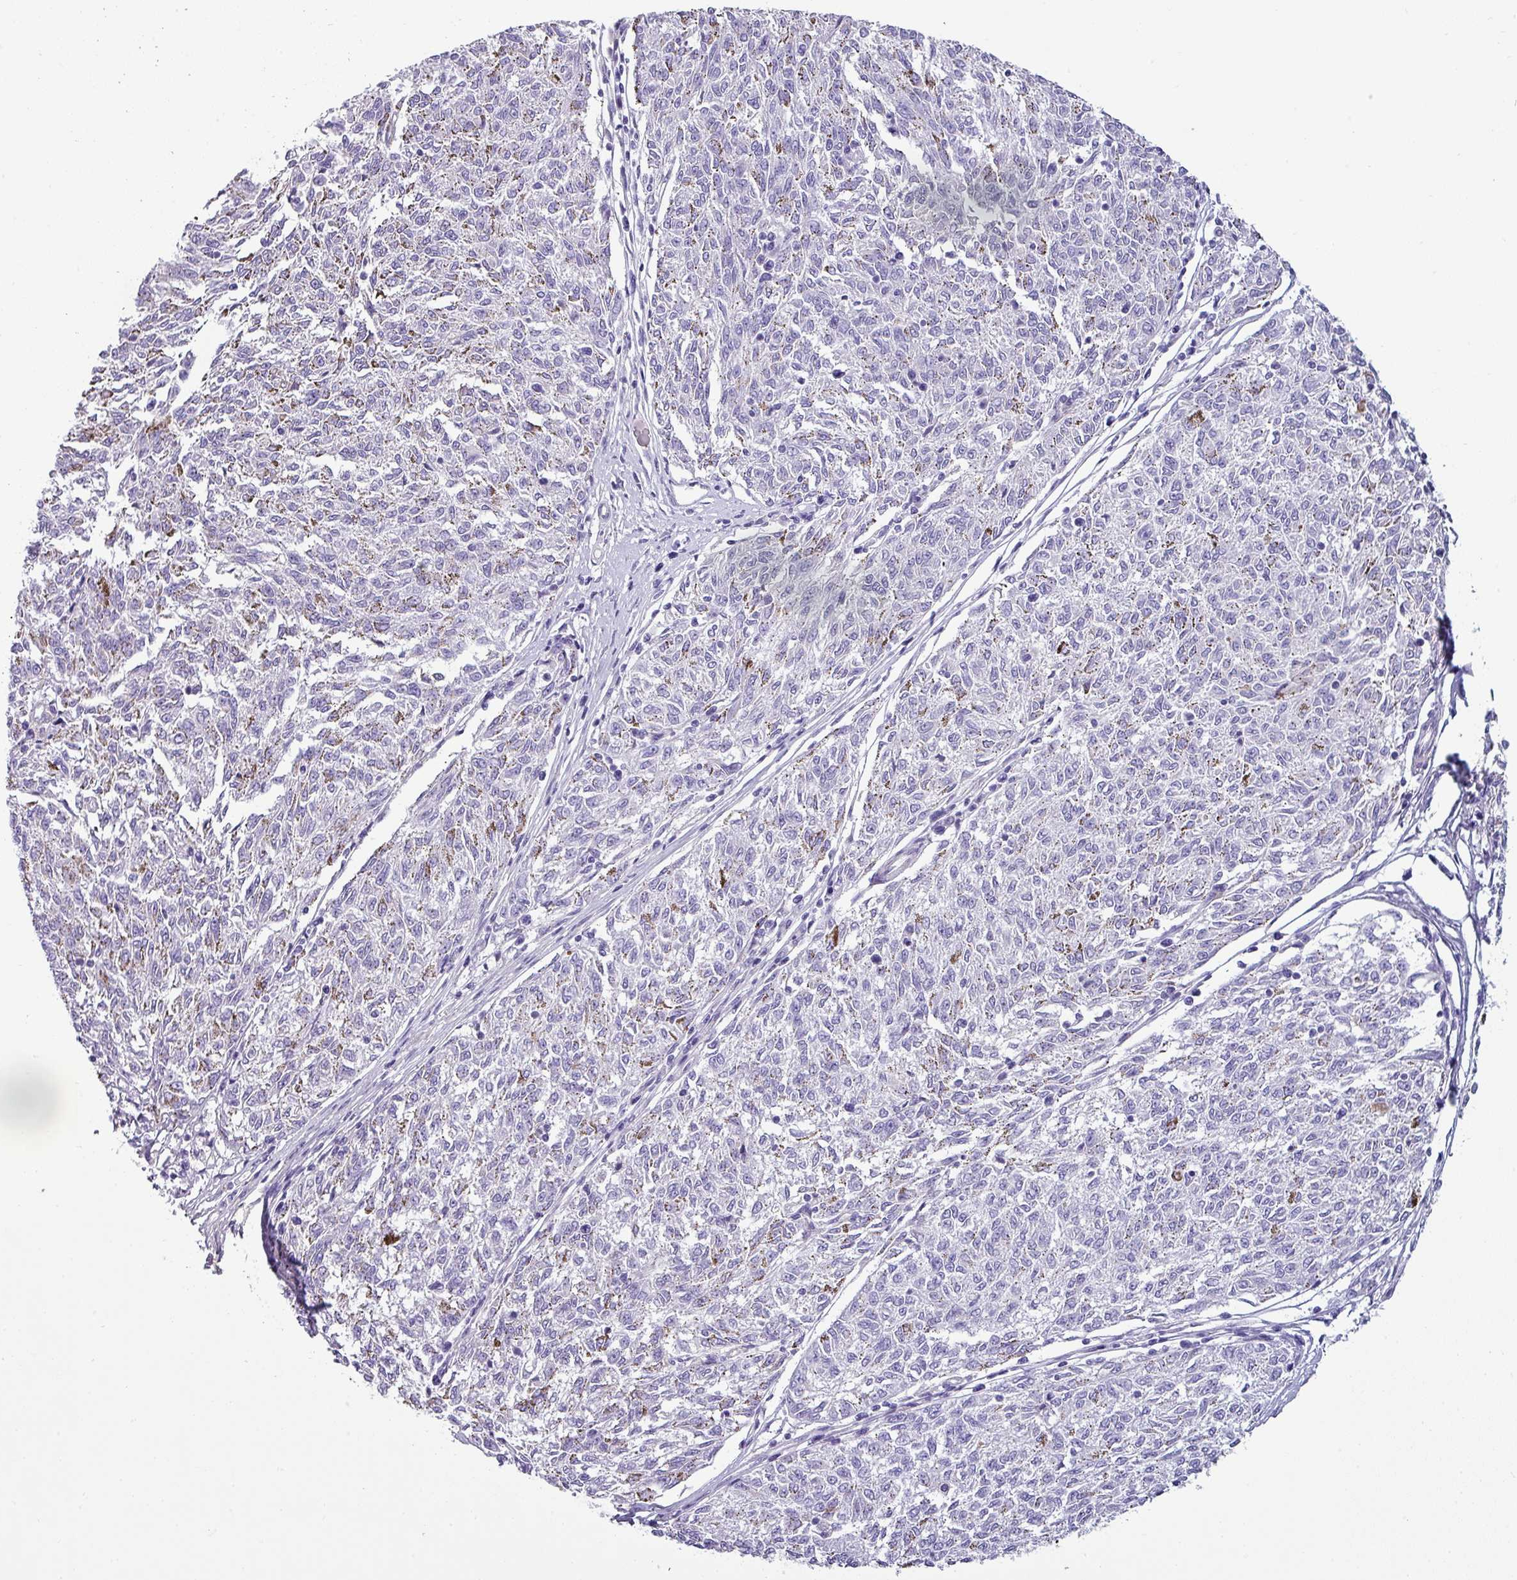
{"staining": {"intensity": "negative", "quantity": "none", "location": "none"}, "tissue": "melanoma", "cell_type": "Tumor cells", "image_type": "cancer", "snomed": [{"axis": "morphology", "description": "Malignant melanoma, NOS"}, {"axis": "topography", "description": "Skin"}], "caption": "High power microscopy photomicrograph of an IHC histopathology image of malignant melanoma, revealing no significant positivity in tumor cells. Brightfield microscopy of IHC stained with DAB (brown) and hematoxylin (blue), captured at high magnification.", "gene": "VCX2", "patient": {"sex": "female", "age": 72}}